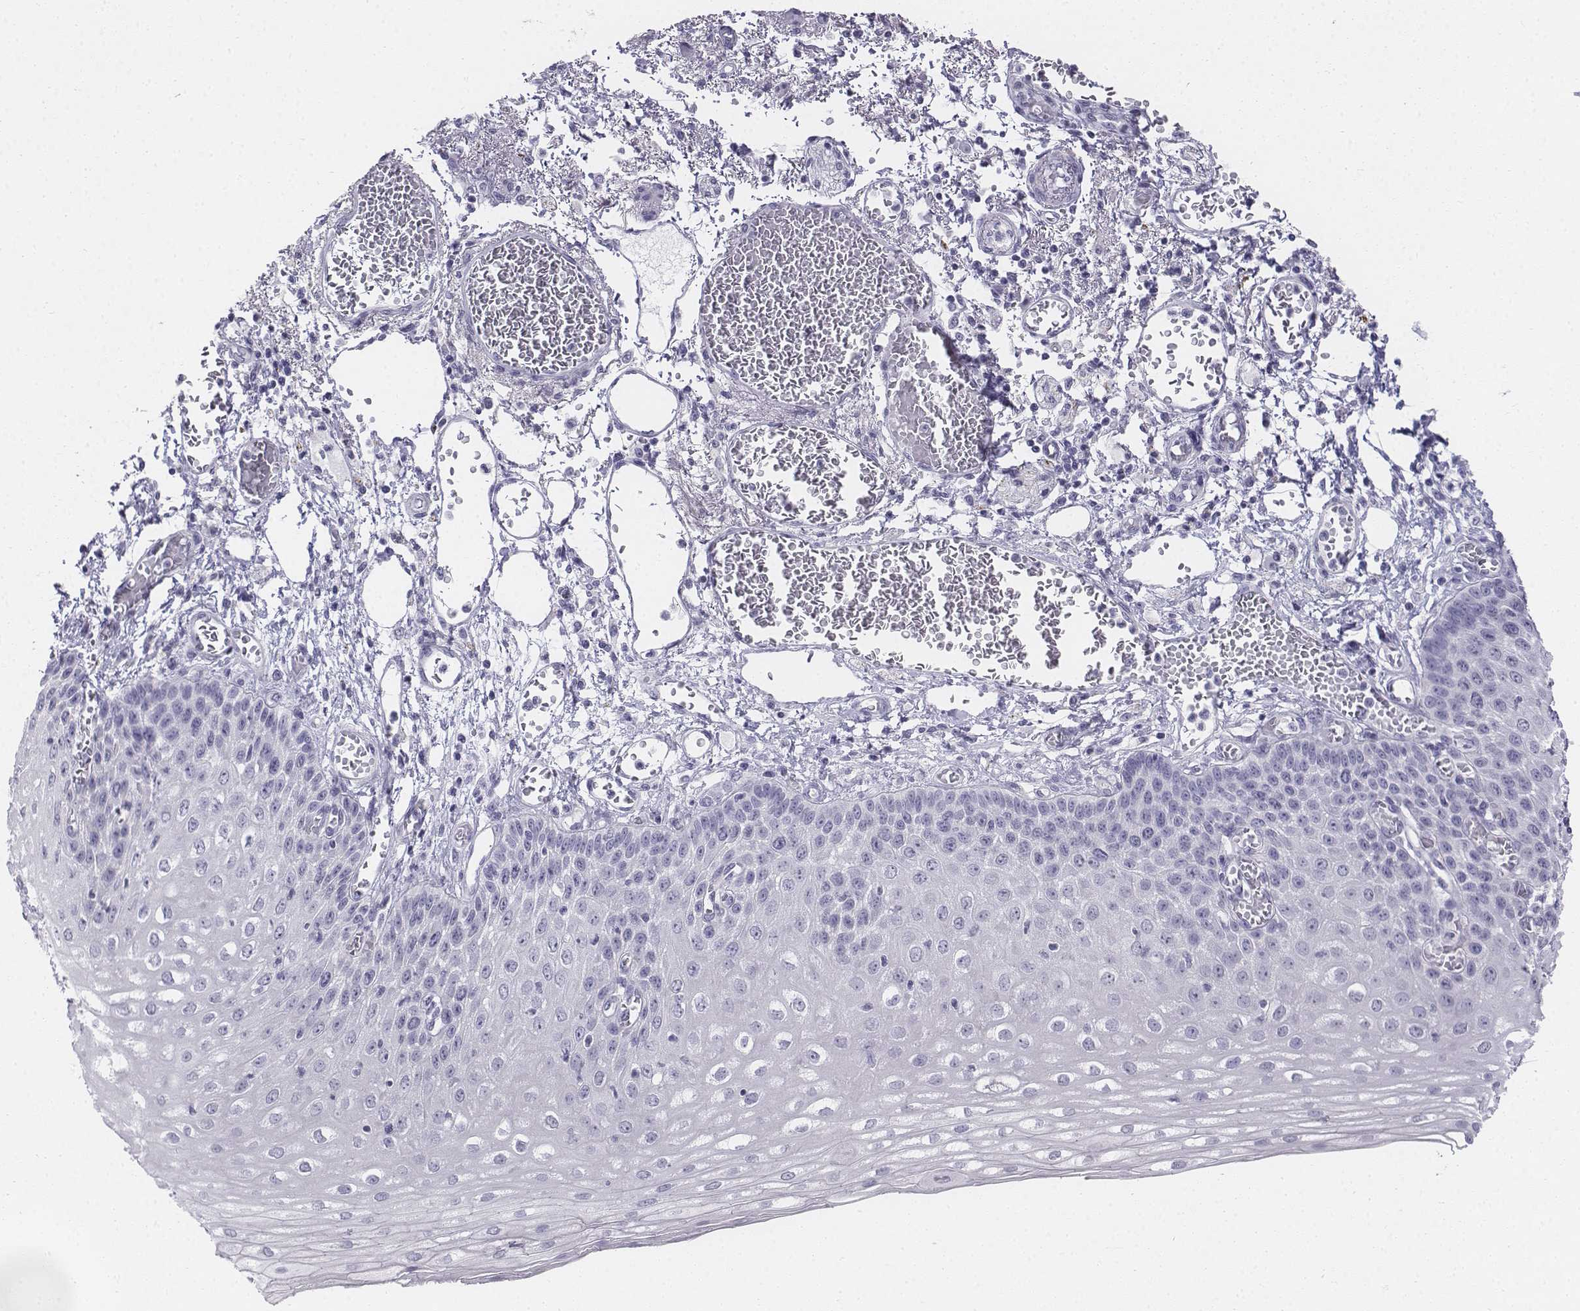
{"staining": {"intensity": "negative", "quantity": "none", "location": "none"}, "tissue": "esophagus", "cell_type": "Squamous epithelial cells", "image_type": "normal", "snomed": [{"axis": "morphology", "description": "Normal tissue, NOS"}, {"axis": "morphology", "description": "Adenocarcinoma, NOS"}, {"axis": "topography", "description": "Esophagus"}], "caption": "This is a image of IHC staining of unremarkable esophagus, which shows no positivity in squamous epithelial cells.", "gene": "TH", "patient": {"sex": "male", "age": 81}}